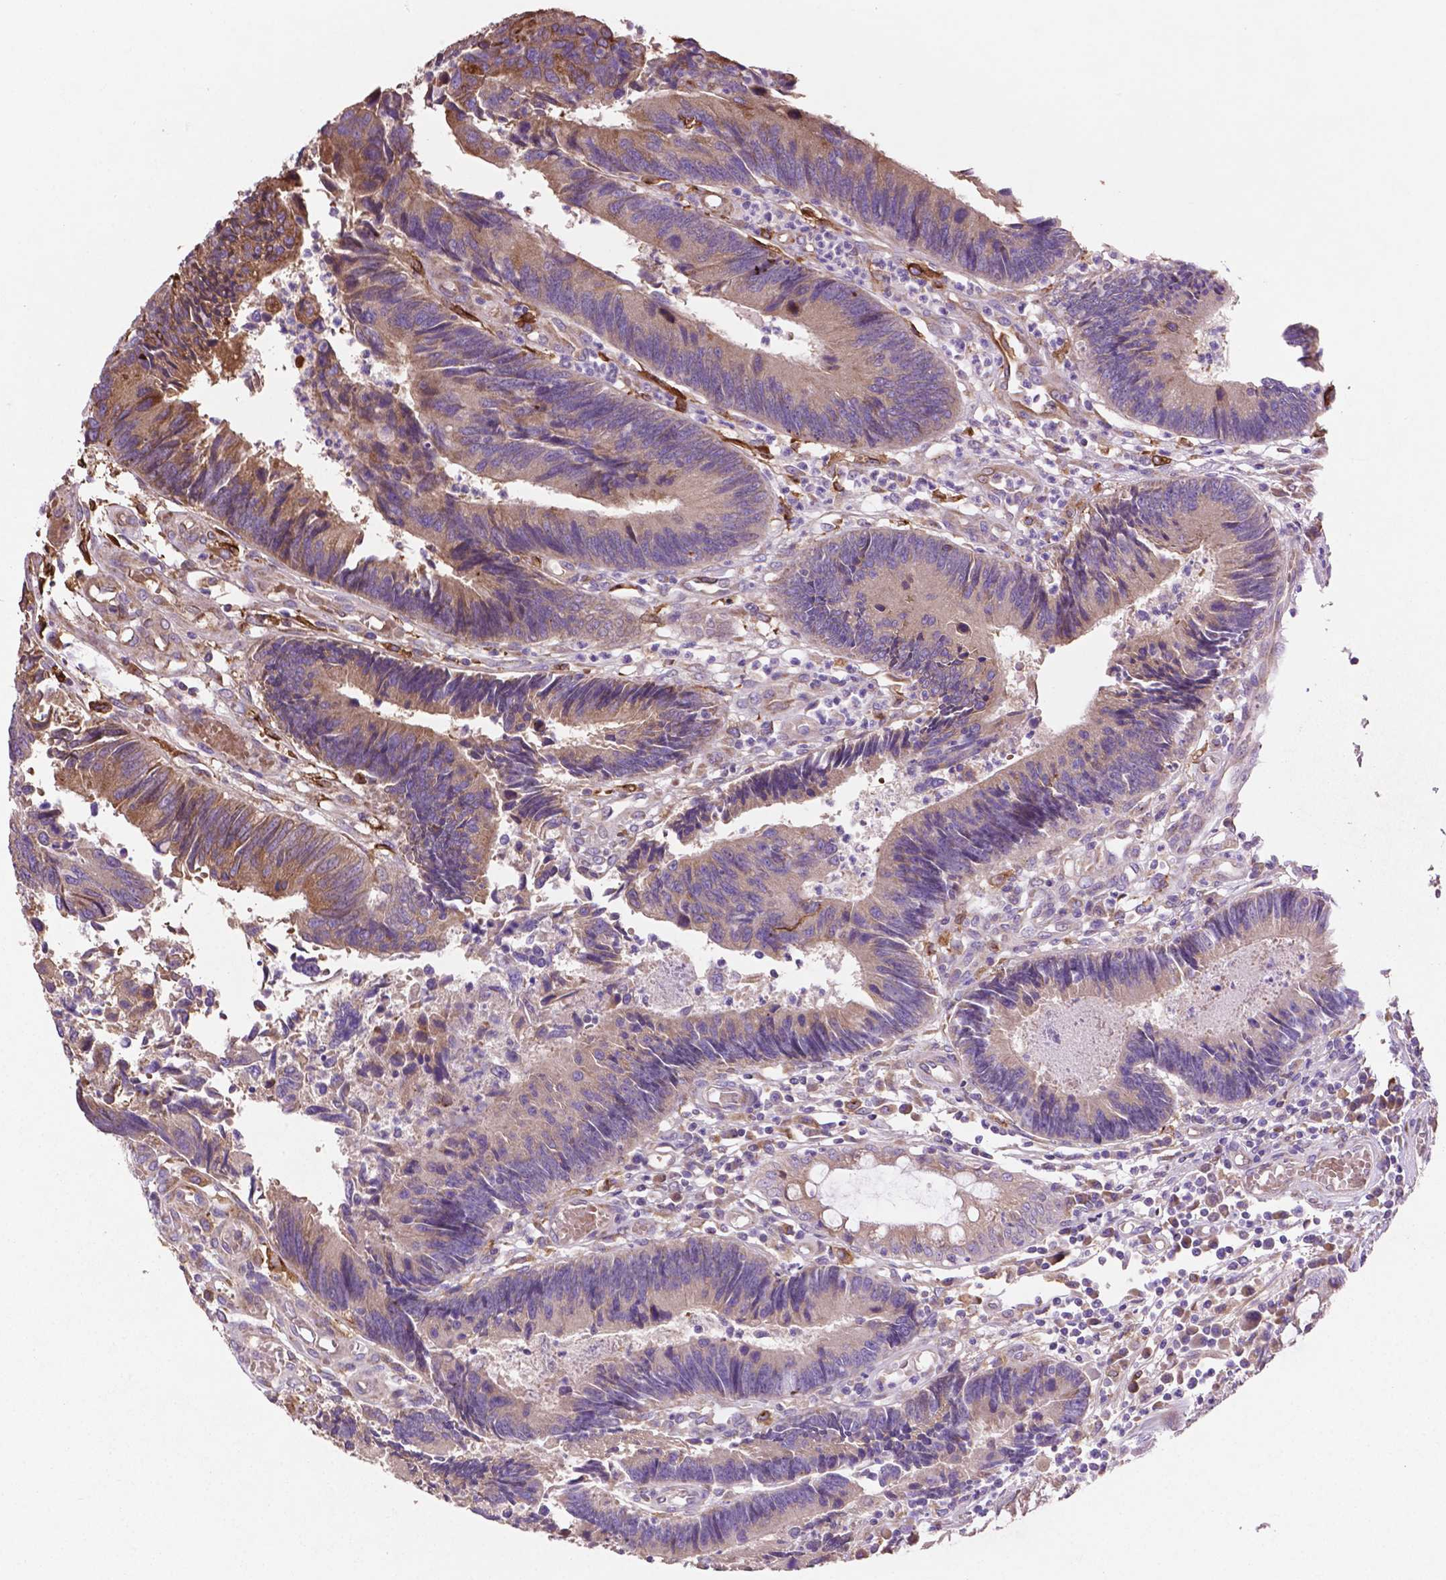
{"staining": {"intensity": "weak", "quantity": "<25%", "location": "cytoplasmic/membranous"}, "tissue": "colorectal cancer", "cell_type": "Tumor cells", "image_type": "cancer", "snomed": [{"axis": "morphology", "description": "Adenocarcinoma, NOS"}, {"axis": "topography", "description": "Colon"}], "caption": "The image demonstrates no staining of tumor cells in adenocarcinoma (colorectal). (DAB immunohistochemistry, high magnification).", "gene": "MBTPS1", "patient": {"sex": "female", "age": 67}}